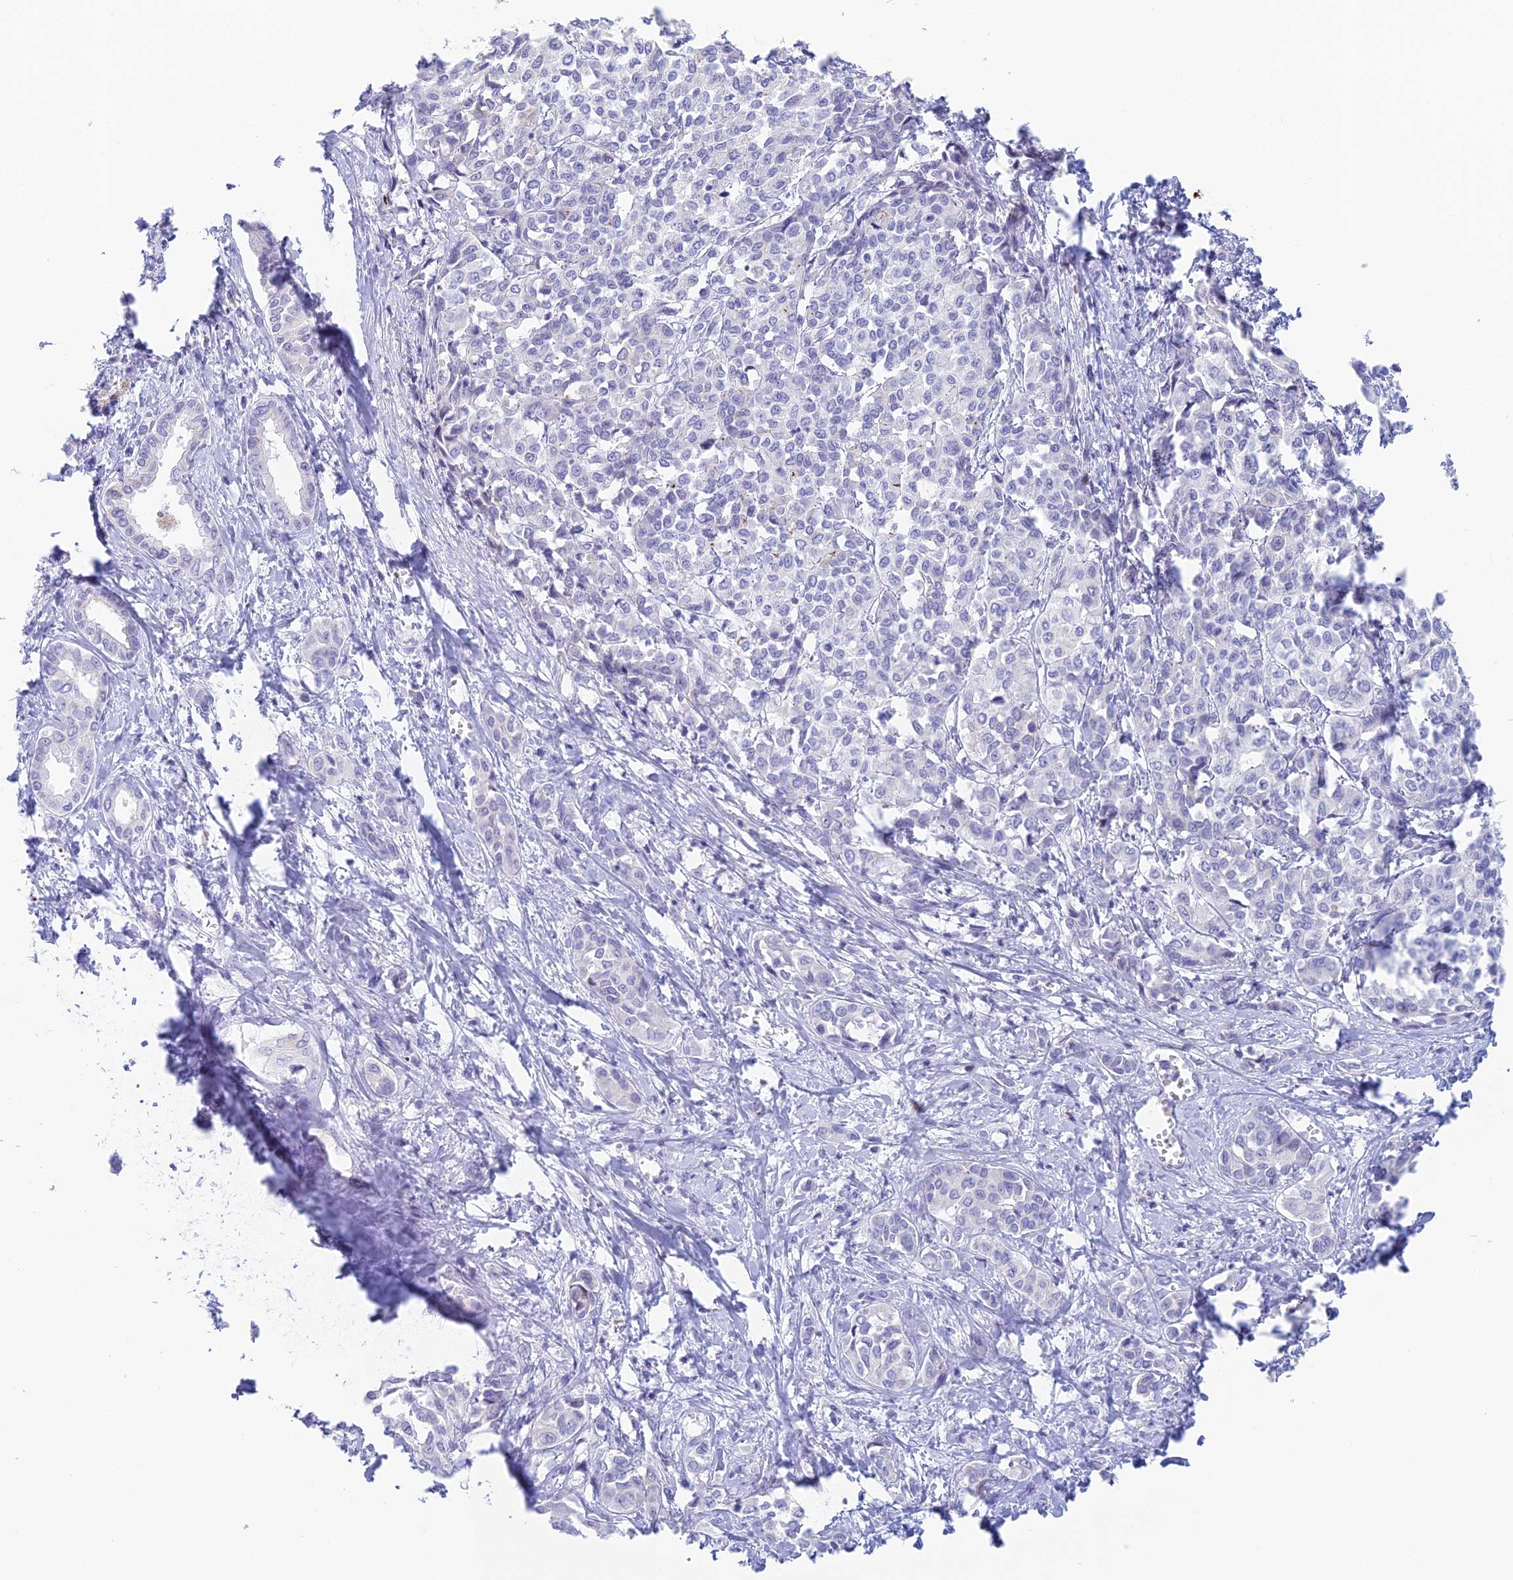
{"staining": {"intensity": "negative", "quantity": "none", "location": "none"}, "tissue": "liver cancer", "cell_type": "Tumor cells", "image_type": "cancer", "snomed": [{"axis": "morphology", "description": "Cholangiocarcinoma"}, {"axis": "topography", "description": "Liver"}], "caption": "Protein analysis of liver cancer (cholangiocarcinoma) demonstrates no significant positivity in tumor cells.", "gene": "REXO5", "patient": {"sex": "female", "age": 77}}